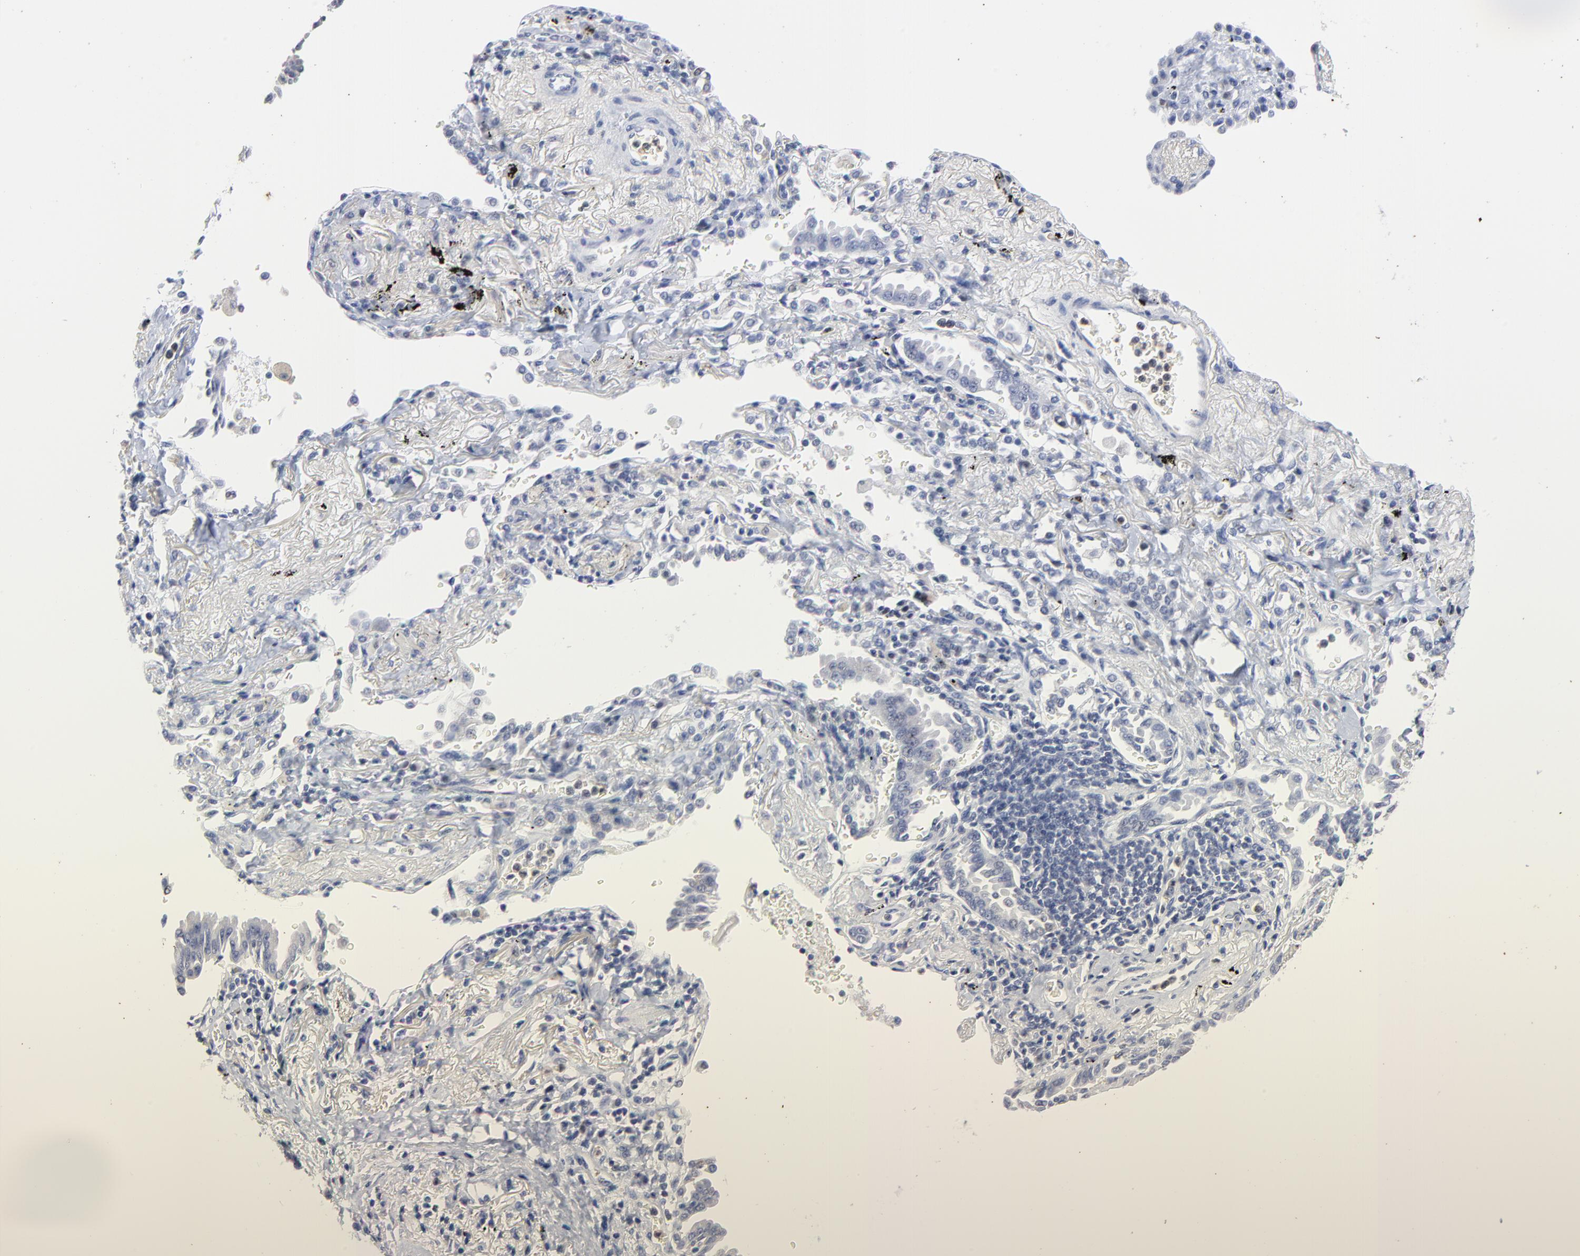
{"staining": {"intensity": "negative", "quantity": "none", "location": "none"}, "tissue": "lung cancer", "cell_type": "Tumor cells", "image_type": "cancer", "snomed": [{"axis": "morphology", "description": "Adenocarcinoma, NOS"}, {"axis": "topography", "description": "Lung"}], "caption": "An immunohistochemistry (IHC) photomicrograph of lung adenocarcinoma is shown. There is no staining in tumor cells of lung adenocarcinoma. (IHC, brightfield microscopy, high magnification).", "gene": "AADAC", "patient": {"sex": "female", "age": 64}}